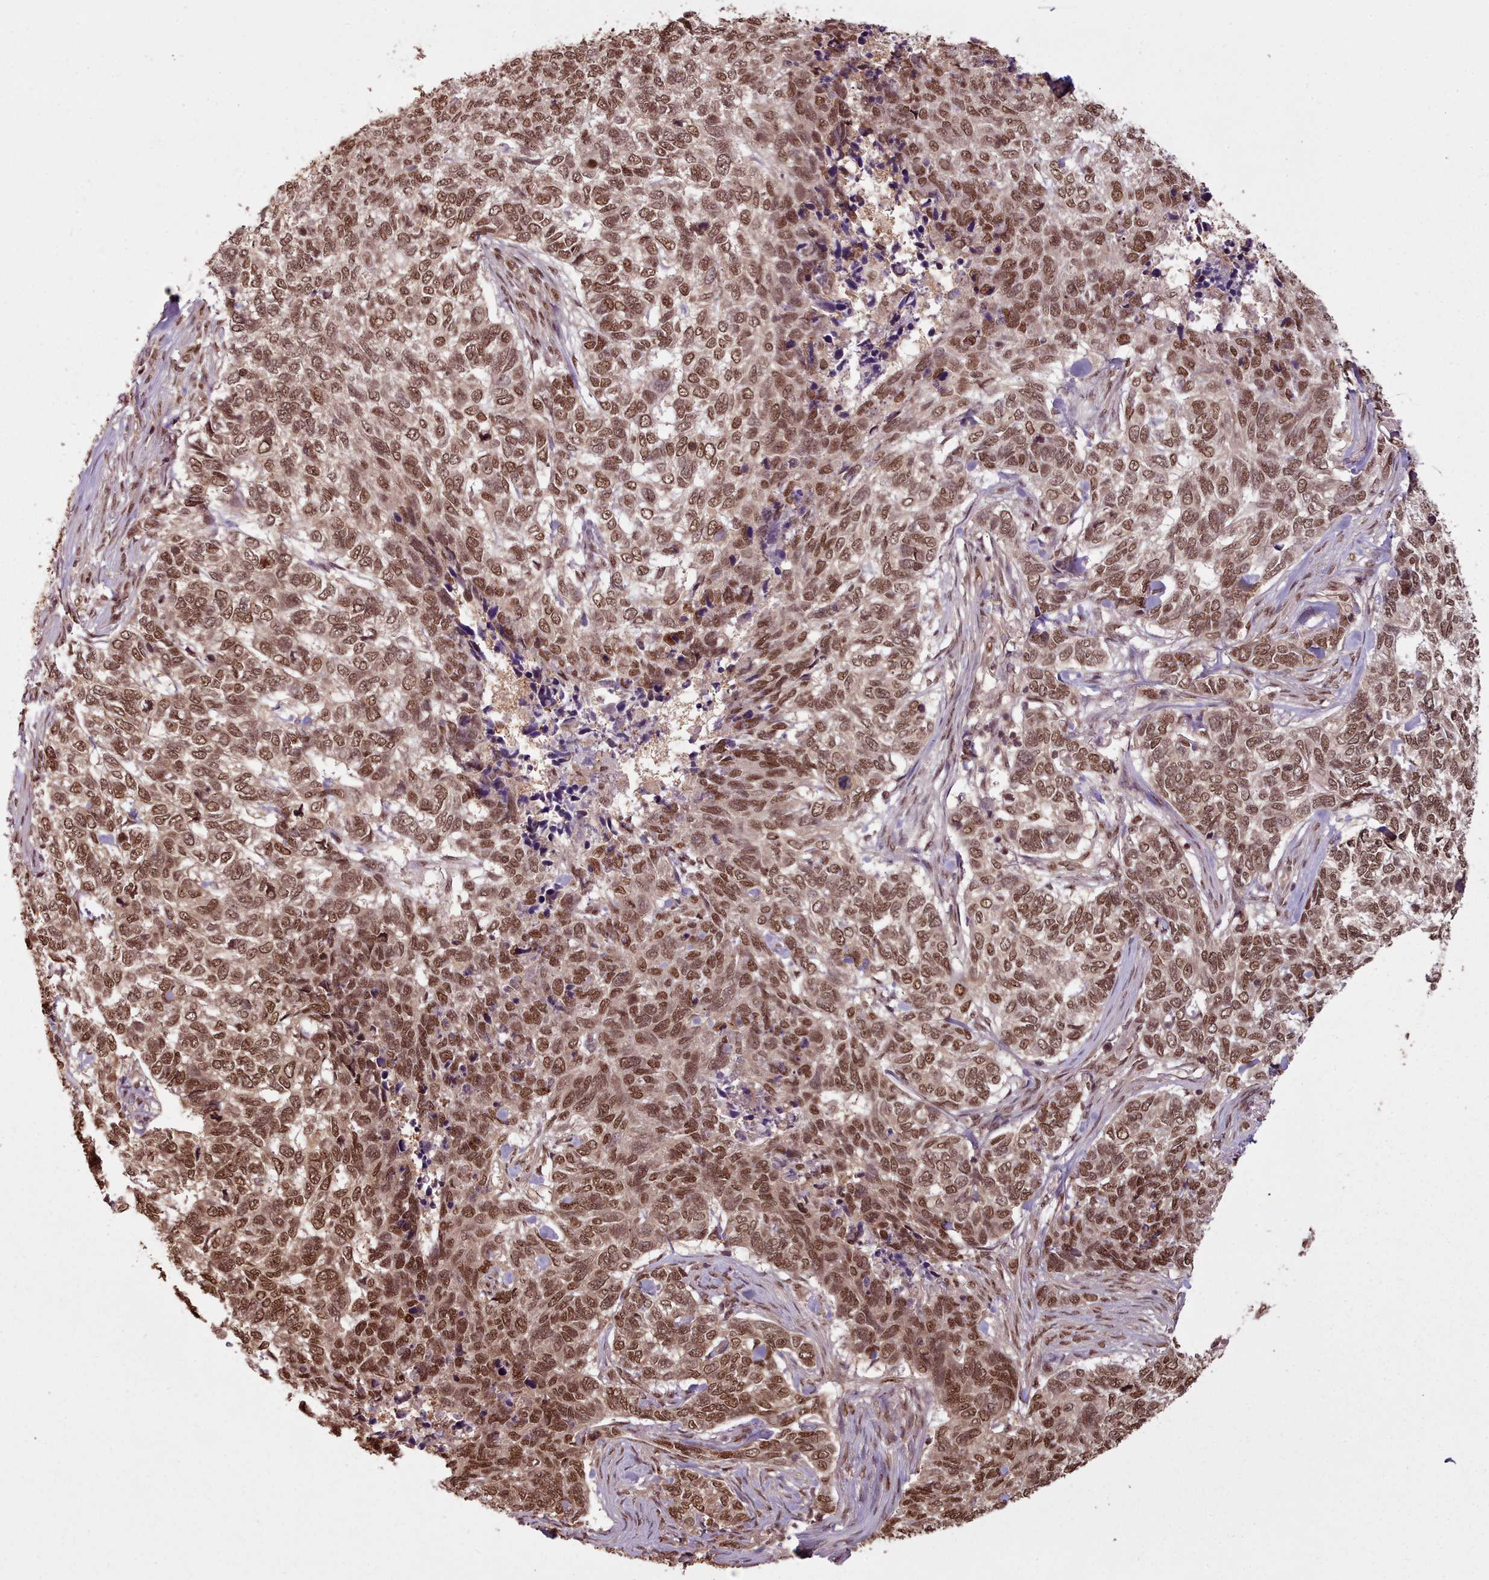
{"staining": {"intensity": "moderate", "quantity": ">75%", "location": "nuclear"}, "tissue": "skin cancer", "cell_type": "Tumor cells", "image_type": "cancer", "snomed": [{"axis": "morphology", "description": "Basal cell carcinoma"}, {"axis": "topography", "description": "Skin"}], "caption": "Skin cancer (basal cell carcinoma) tissue demonstrates moderate nuclear expression in approximately >75% of tumor cells", "gene": "RPS27A", "patient": {"sex": "female", "age": 65}}